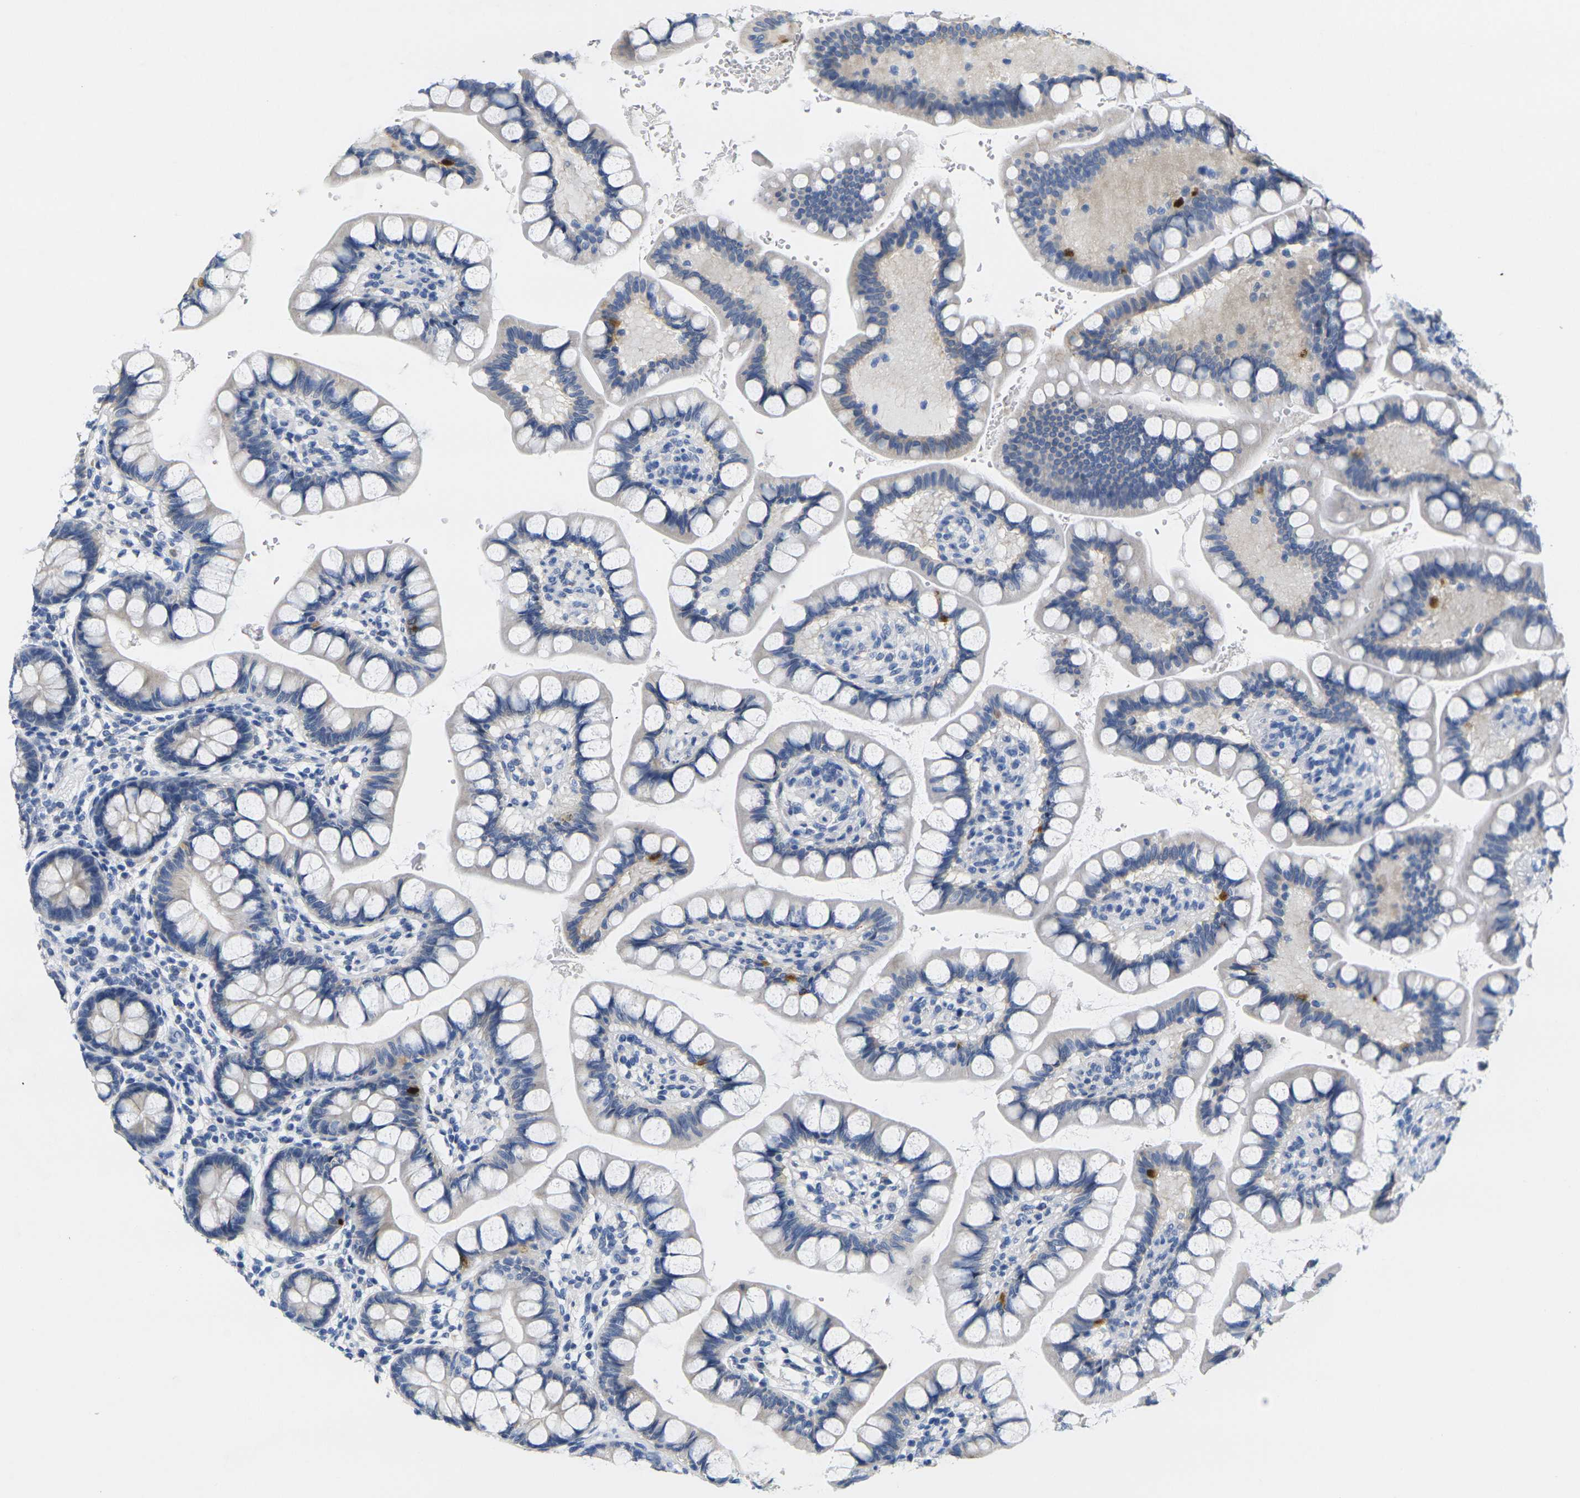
{"staining": {"intensity": "weak", "quantity": "25%-75%", "location": "cytoplasmic/membranous"}, "tissue": "small intestine", "cell_type": "Glandular cells", "image_type": "normal", "snomed": [{"axis": "morphology", "description": "Normal tissue, NOS"}, {"axis": "topography", "description": "Small intestine"}], "caption": "Weak cytoplasmic/membranous protein expression is appreciated in approximately 25%-75% of glandular cells in small intestine. (IHC, brightfield microscopy, high magnification).", "gene": "NOCT", "patient": {"sex": "female", "age": 58}}